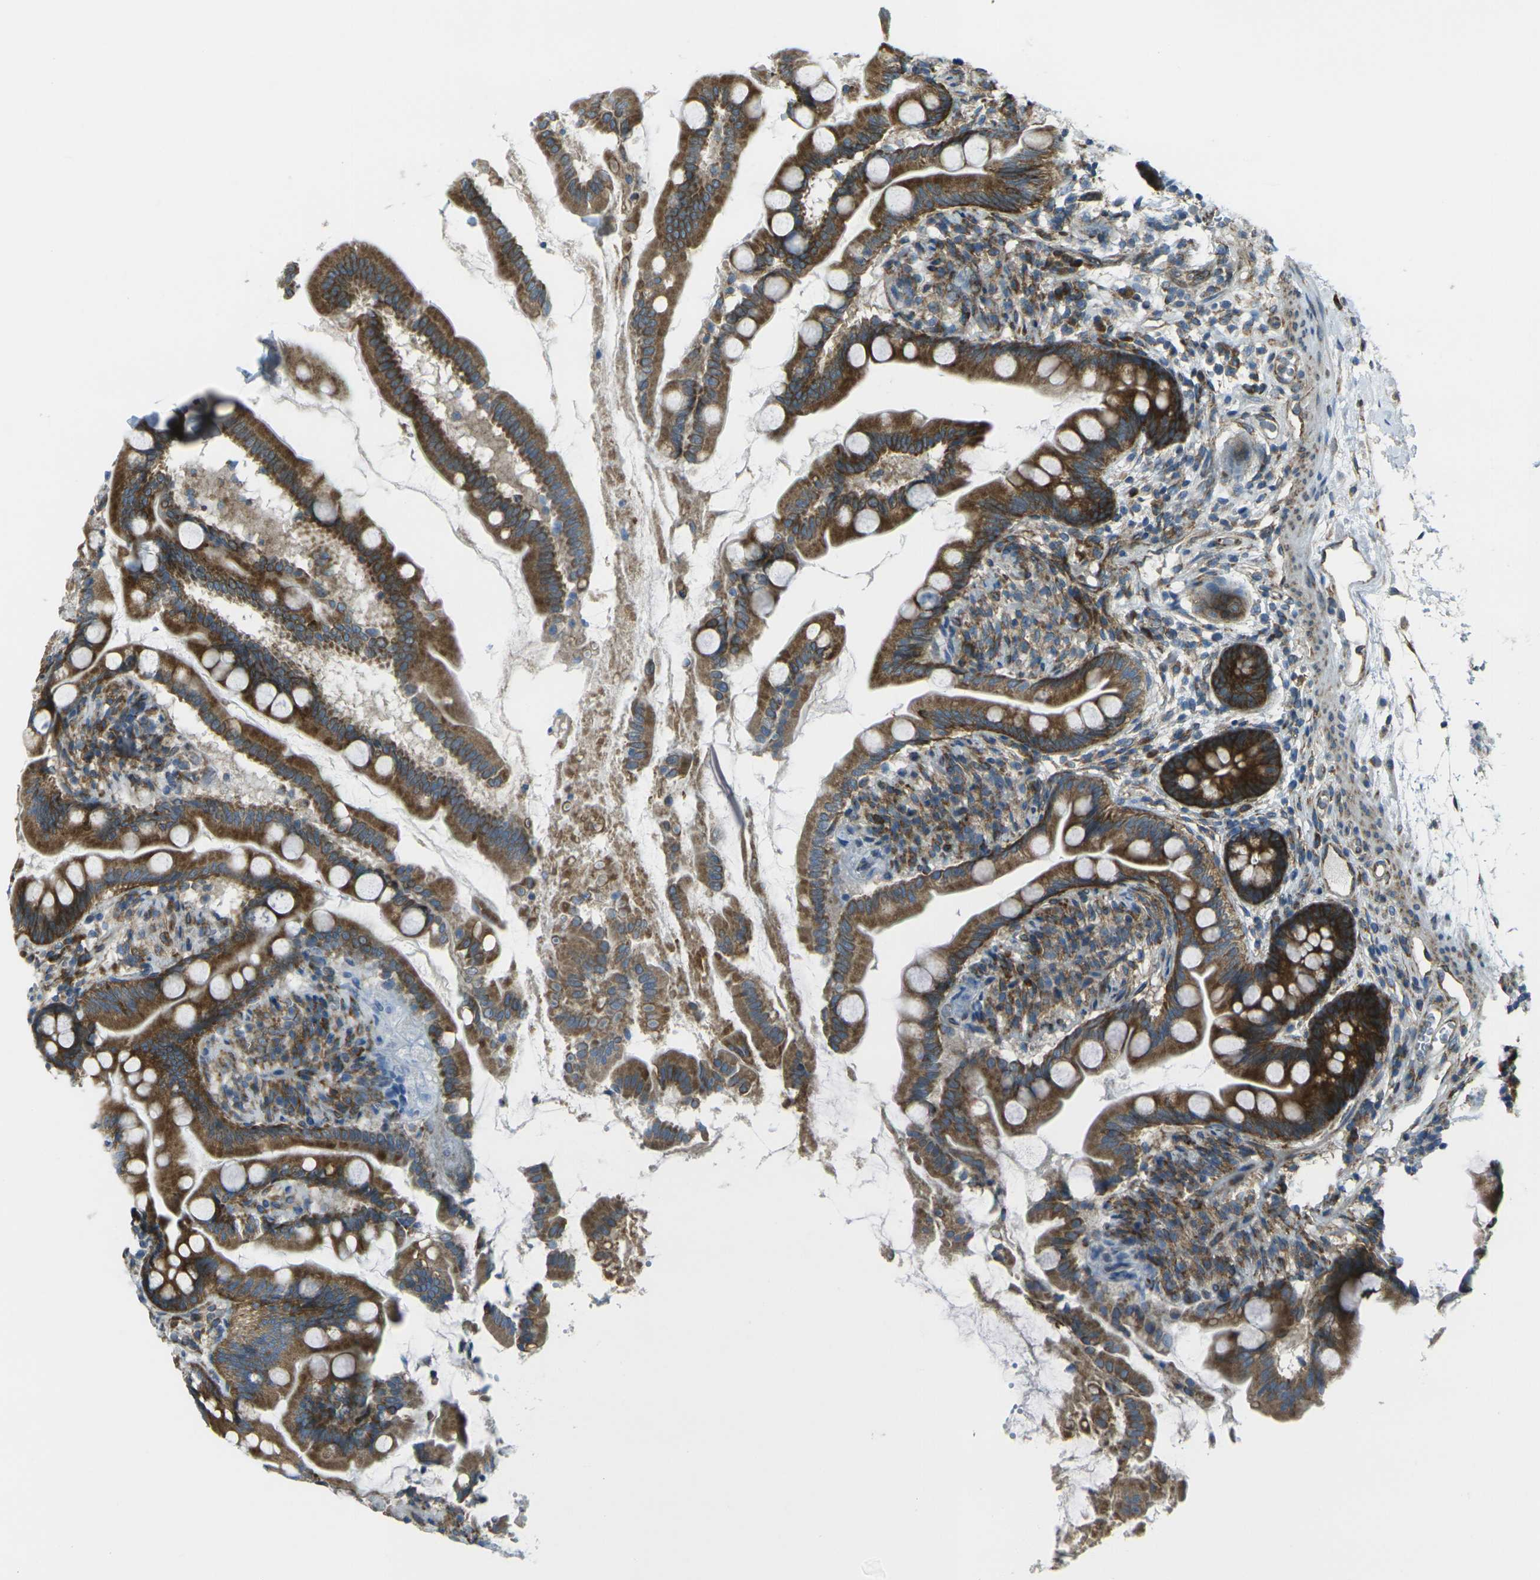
{"staining": {"intensity": "strong", "quantity": ">75%", "location": "cytoplasmic/membranous"}, "tissue": "small intestine", "cell_type": "Glandular cells", "image_type": "normal", "snomed": [{"axis": "morphology", "description": "Normal tissue, NOS"}, {"axis": "topography", "description": "Small intestine"}], "caption": "This image exhibits IHC staining of unremarkable small intestine, with high strong cytoplasmic/membranous expression in about >75% of glandular cells.", "gene": "CELSR2", "patient": {"sex": "female", "age": 56}}